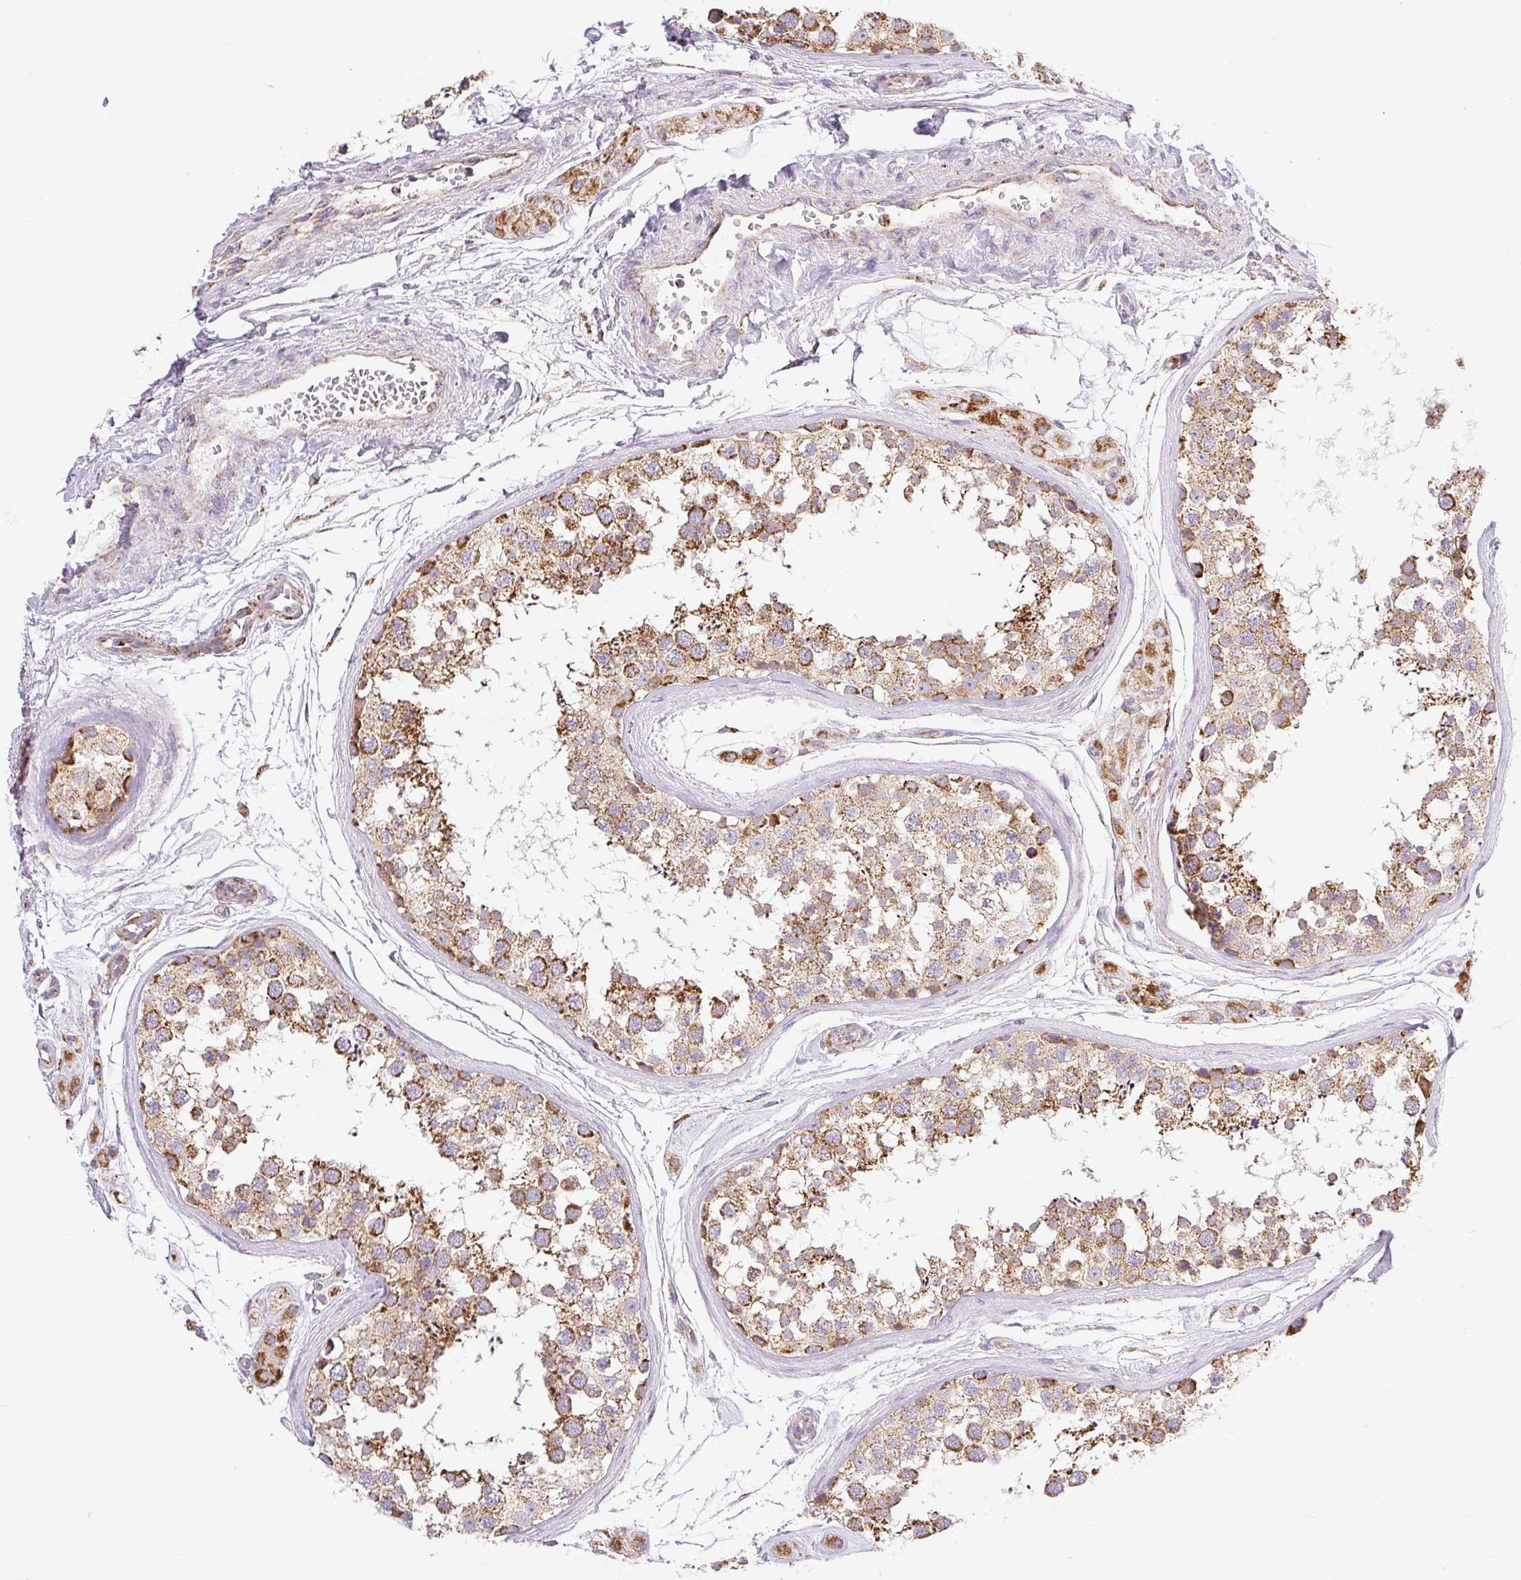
{"staining": {"intensity": "moderate", "quantity": ">75%", "location": "cytoplasmic/membranous"}, "tissue": "testis", "cell_type": "Cells in seminiferous ducts", "image_type": "normal", "snomed": [{"axis": "morphology", "description": "Normal tissue, NOS"}, {"axis": "topography", "description": "Testis"}], "caption": "This is a photomicrograph of immunohistochemistry staining of benign testis, which shows moderate staining in the cytoplasmic/membranous of cells in seminiferous ducts.", "gene": "DAAM2", "patient": {"sex": "male", "age": 56}}